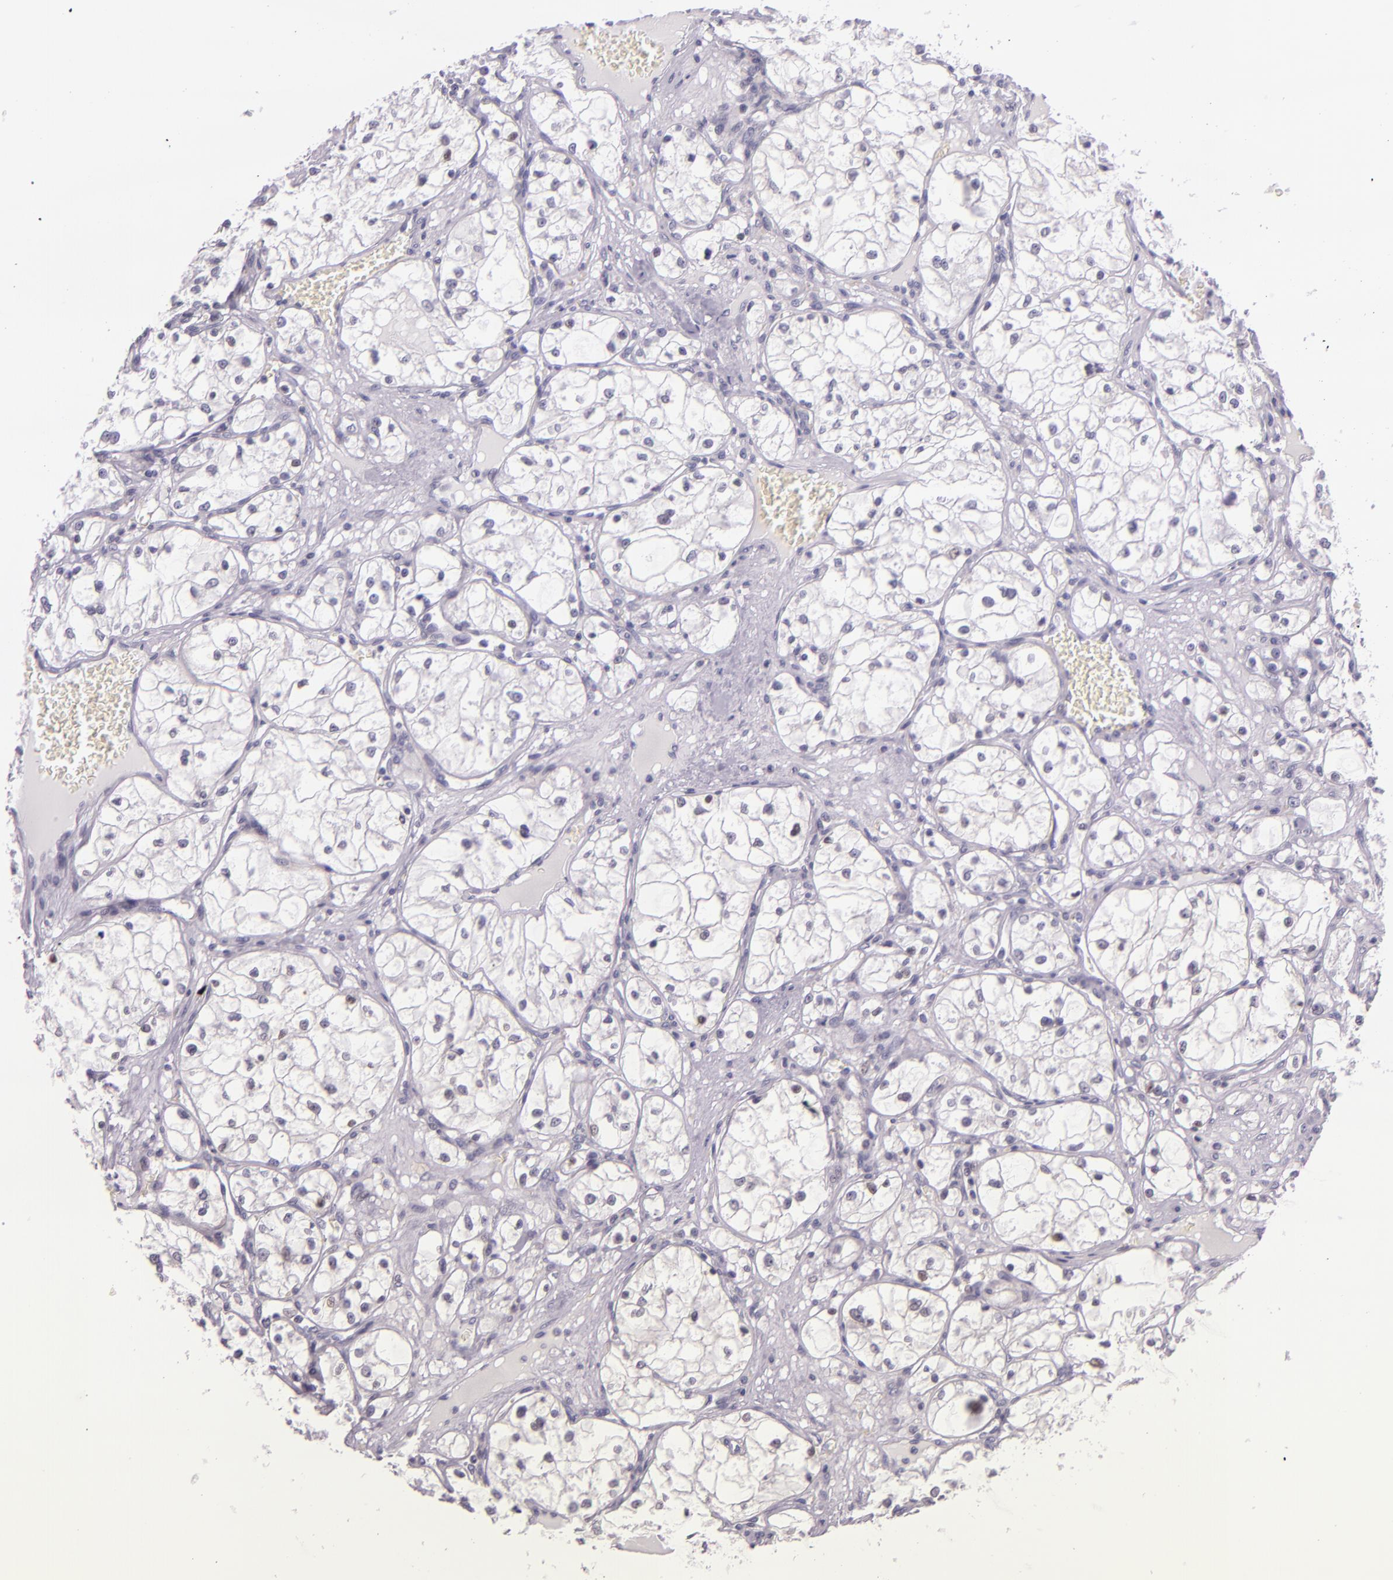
{"staining": {"intensity": "negative", "quantity": "none", "location": "none"}, "tissue": "renal cancer", "cell_type": "Tumor cells", "image_type": "cancer", "snomed": [{"axis": "morphology", "description": "Adenocarcinoma, NOS"}, {"axis": "topography", "description": "Kidney"}], "caption": "This is an IHC photomicrograph of renal adenocarcinoma. There is no positivity in tumor cells.", "gene": "HSP90AA1", "patient": {"sex": "male", "age": 61}}